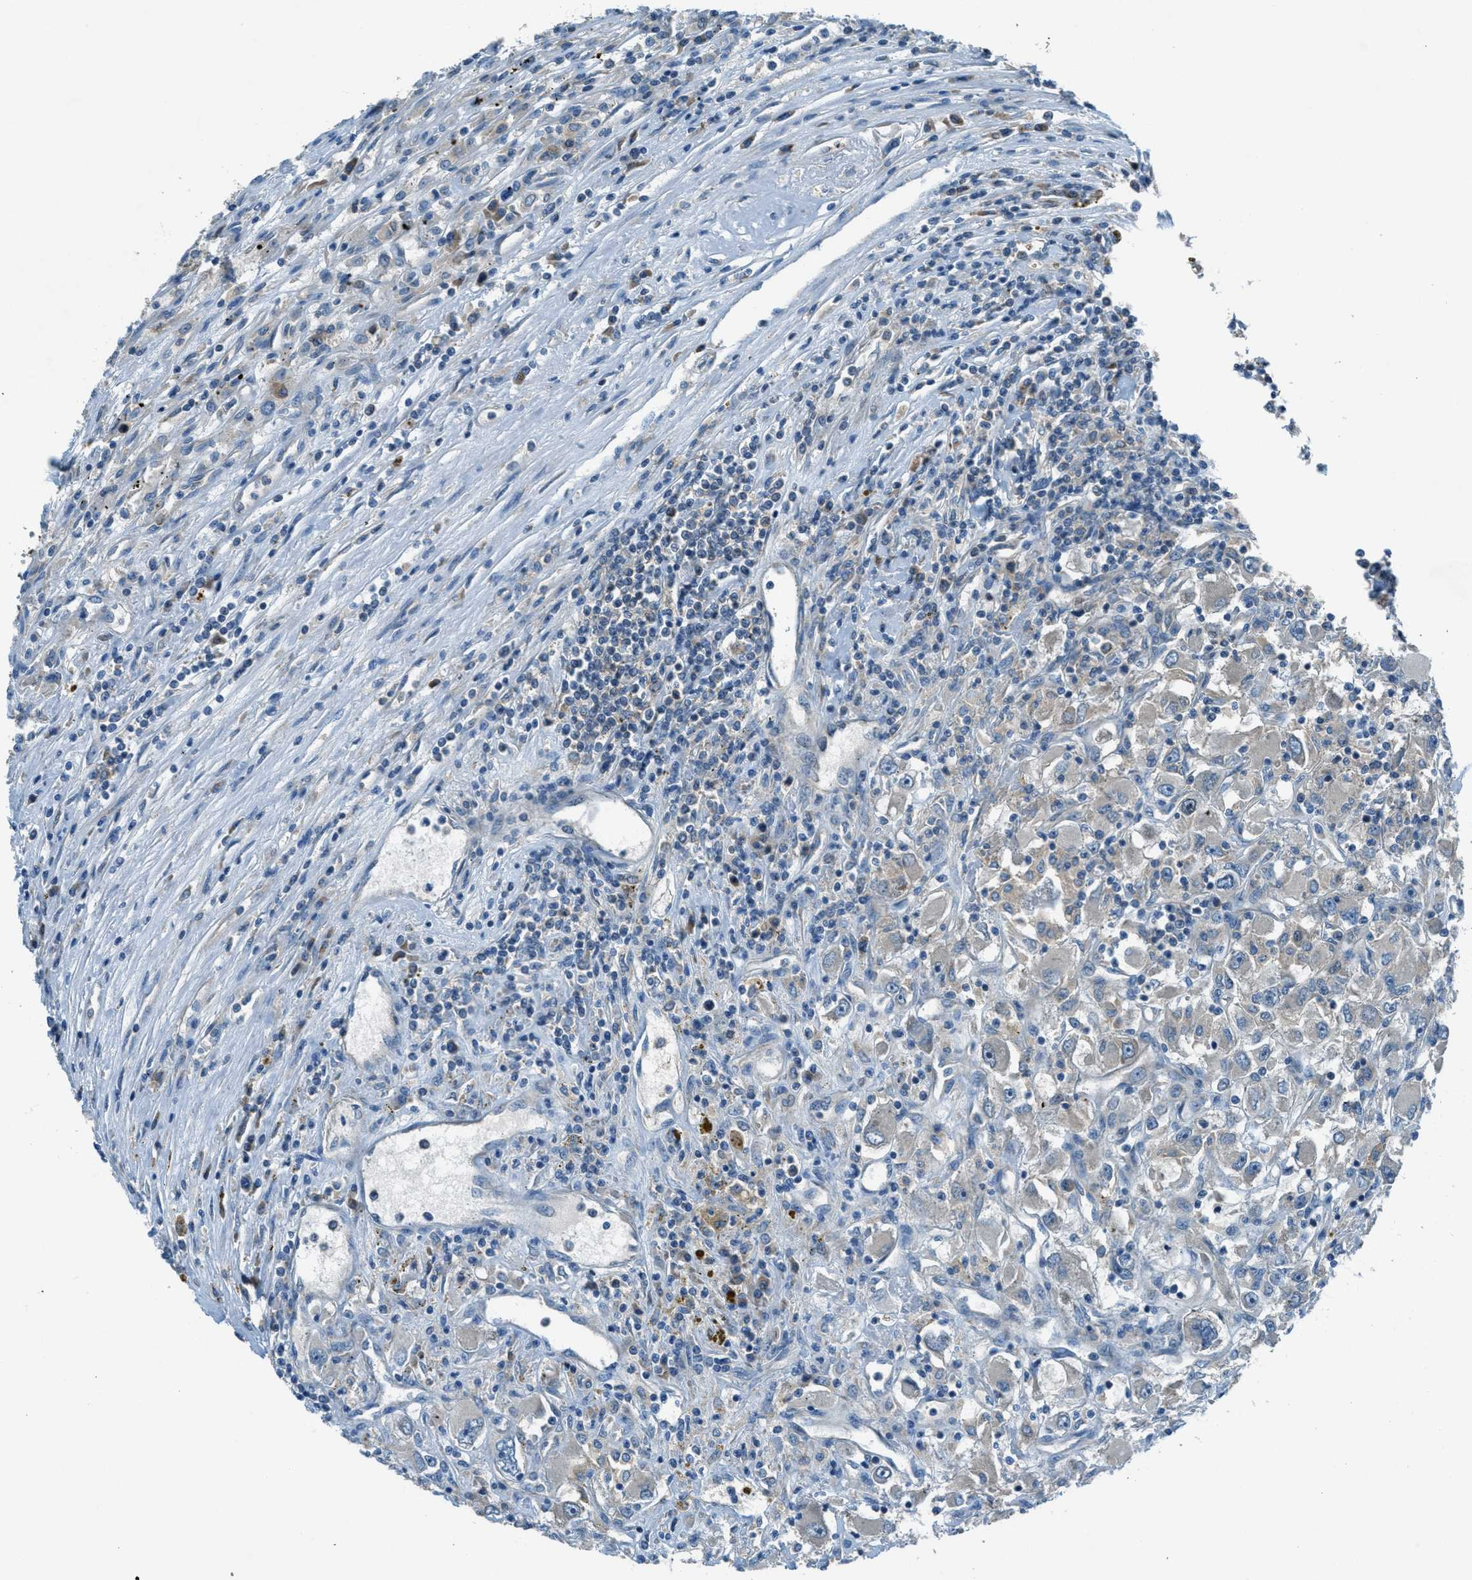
{"staining": {"intensity": "negative", "quantity": "none", "location": "none"}, "tissue": "renal cancer", "cell_type": "Tumor cells", "image_type": "cancer", "snomed": [{"axis": "morphology", "description": "Adenocarcinoma, NOS"}, {"axis": "topography", "description": "Kidney"}], "caption": "This is an immunohistochemistry micrograph of adenocarcinoma (renal). There is no staining in tumor cells.", "gene": "ARFGAP2", "patient": {"sex": "female", "age": 52}}